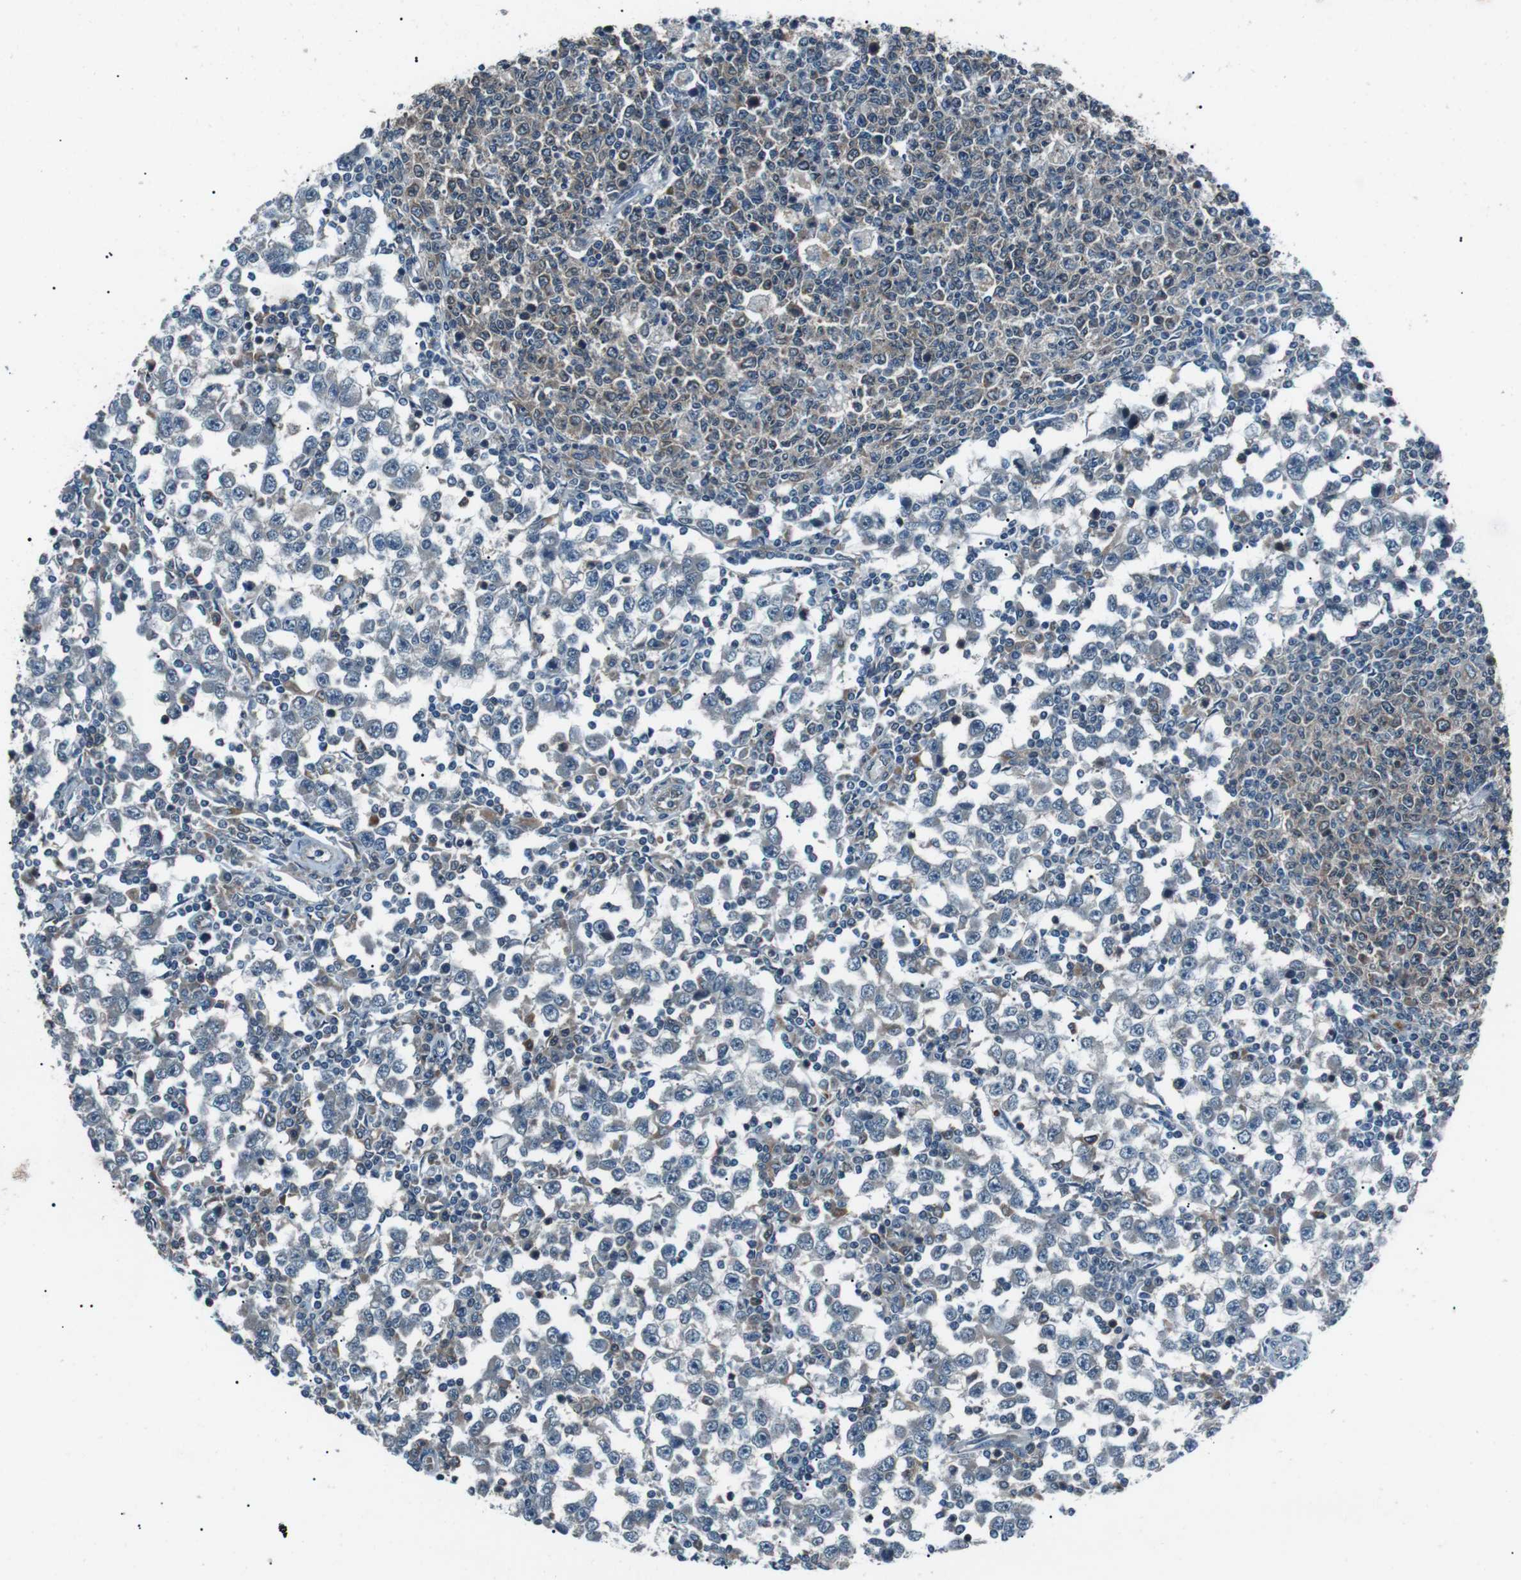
{"staining": {"intensity": "negative", "quantity": "none", "location": "none"}, "tissue": "testis cancer", "cell_type": "Tumor cells", "image_type": "cancer", "snomed": [{"axis": "morphology", "description": "Seminoma, NOS"}, {"axis": "topography", "description": "Testis"}], "caption": "This is an immunohistochemistry (IHC) histopathology image of testis cancer. There is no positivity in tumor cells.", "gene": "LRIG2", "patient": {"sex": "male", "age": 65}}